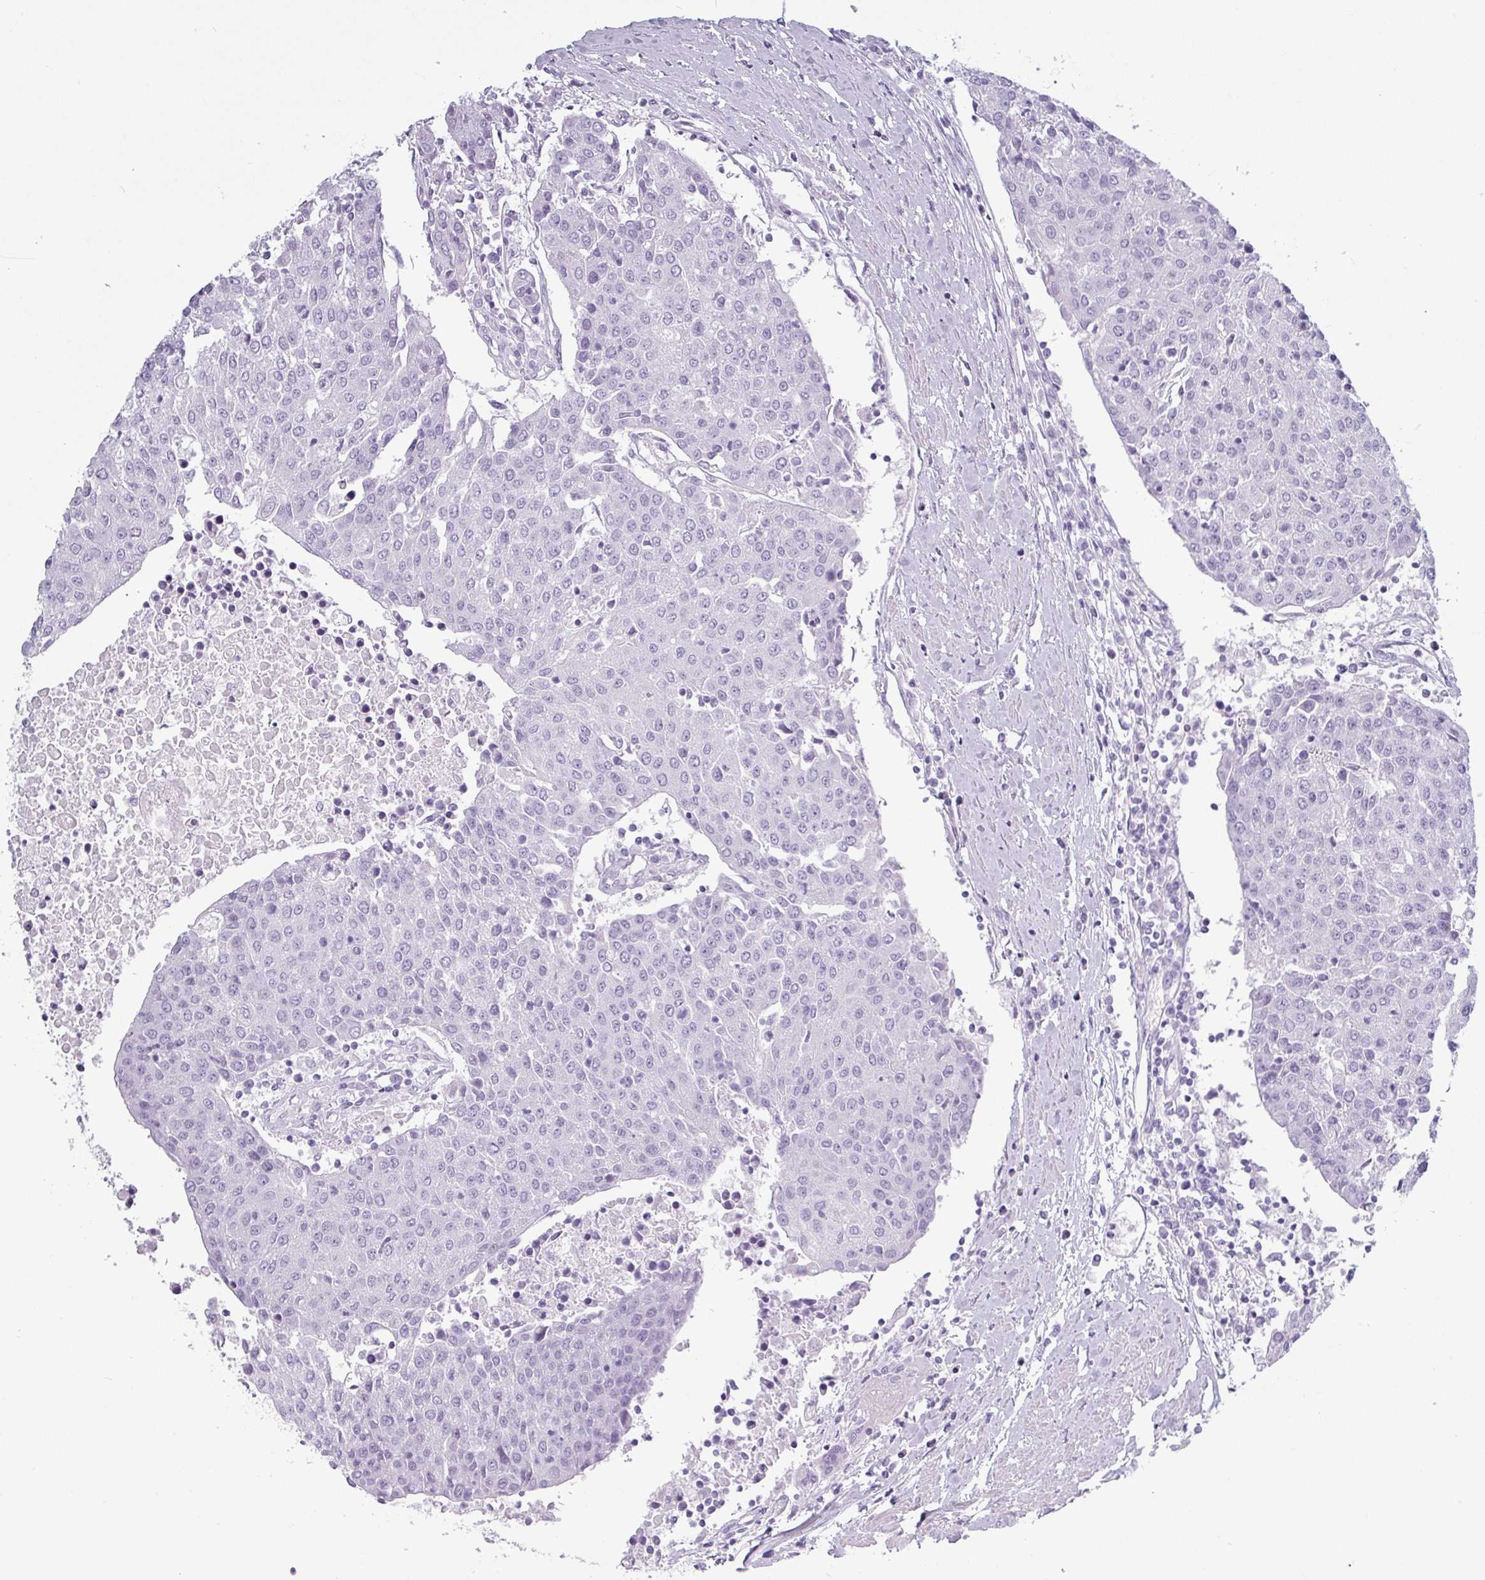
{"staining": {"intensity": "negative", "quantity": "none", "location": "none"}, "tissue": "urothelial cancer", "cell_type": "Tumor cells", "image_type": "cancer", "snomed": [{"axis": "morphology", "description": "Urothelial carcinoma, High grade"}, {"axis": "topography", "description": "Urinary bladder"}], "caption": "Histopathology image shows no protein staining in tumor cells of high-grade urothelial carcinoma tissue.", "gene": "CRYBB2", "patient": {"sex": "female", "age": 85}}